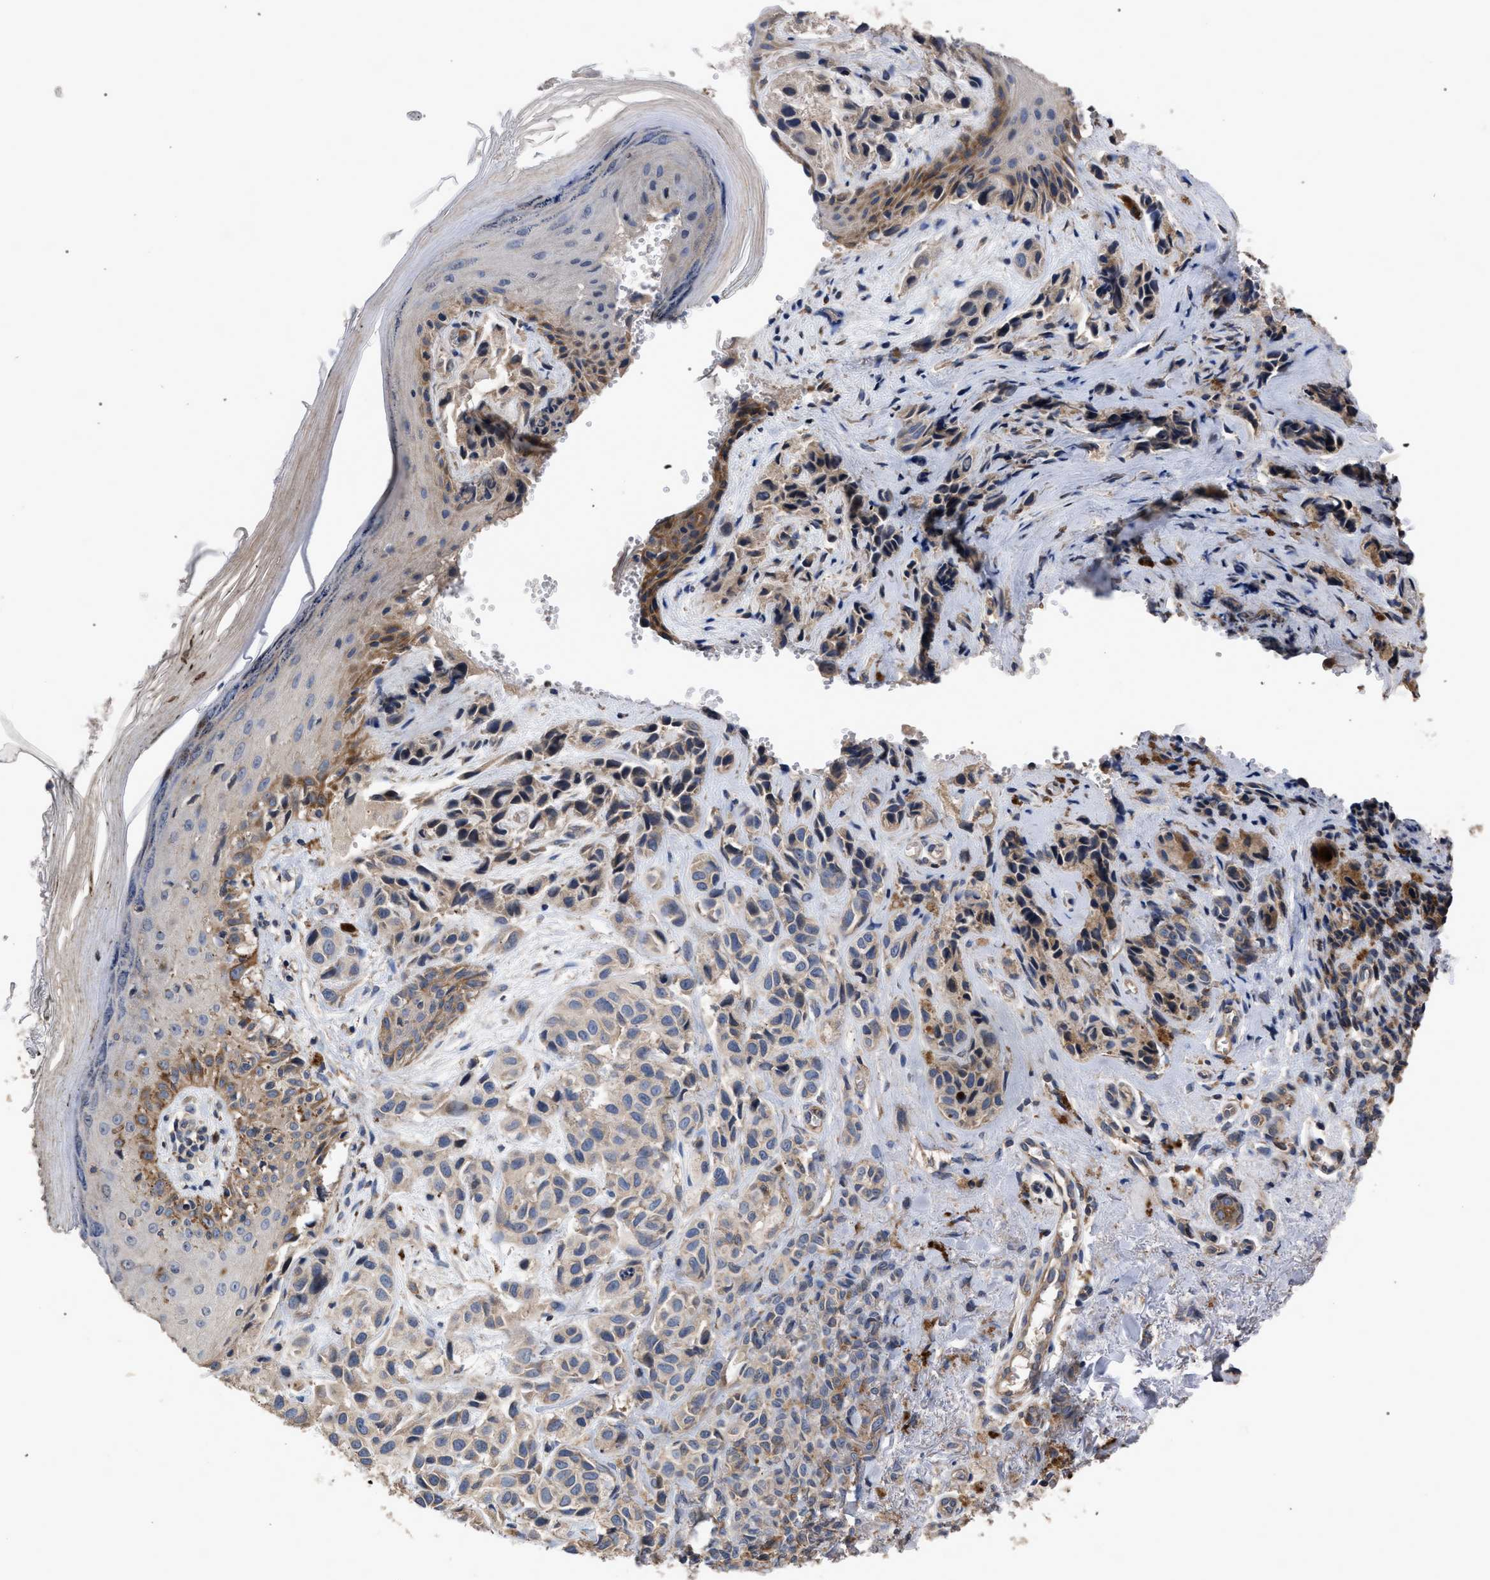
{"staining": {"intensity": "weak", "quantity": "<25%", "location": "cytoplasmic/membranous"}, "tissue": "melanoma", "cell_type": "Tumor cells", "image_type": "cancer", "snomed": [{"axis": "morphology", "description": "Malignant melanoma, NOS"}, {"axis": "topography", "description": "Skin"}], "caption": "Immunohistochemical staining of malignant melanoma displays no significant positivity in tumor cells.", "gene": "BTN2A1", "patient": {"sex": "female", "age": 58}}